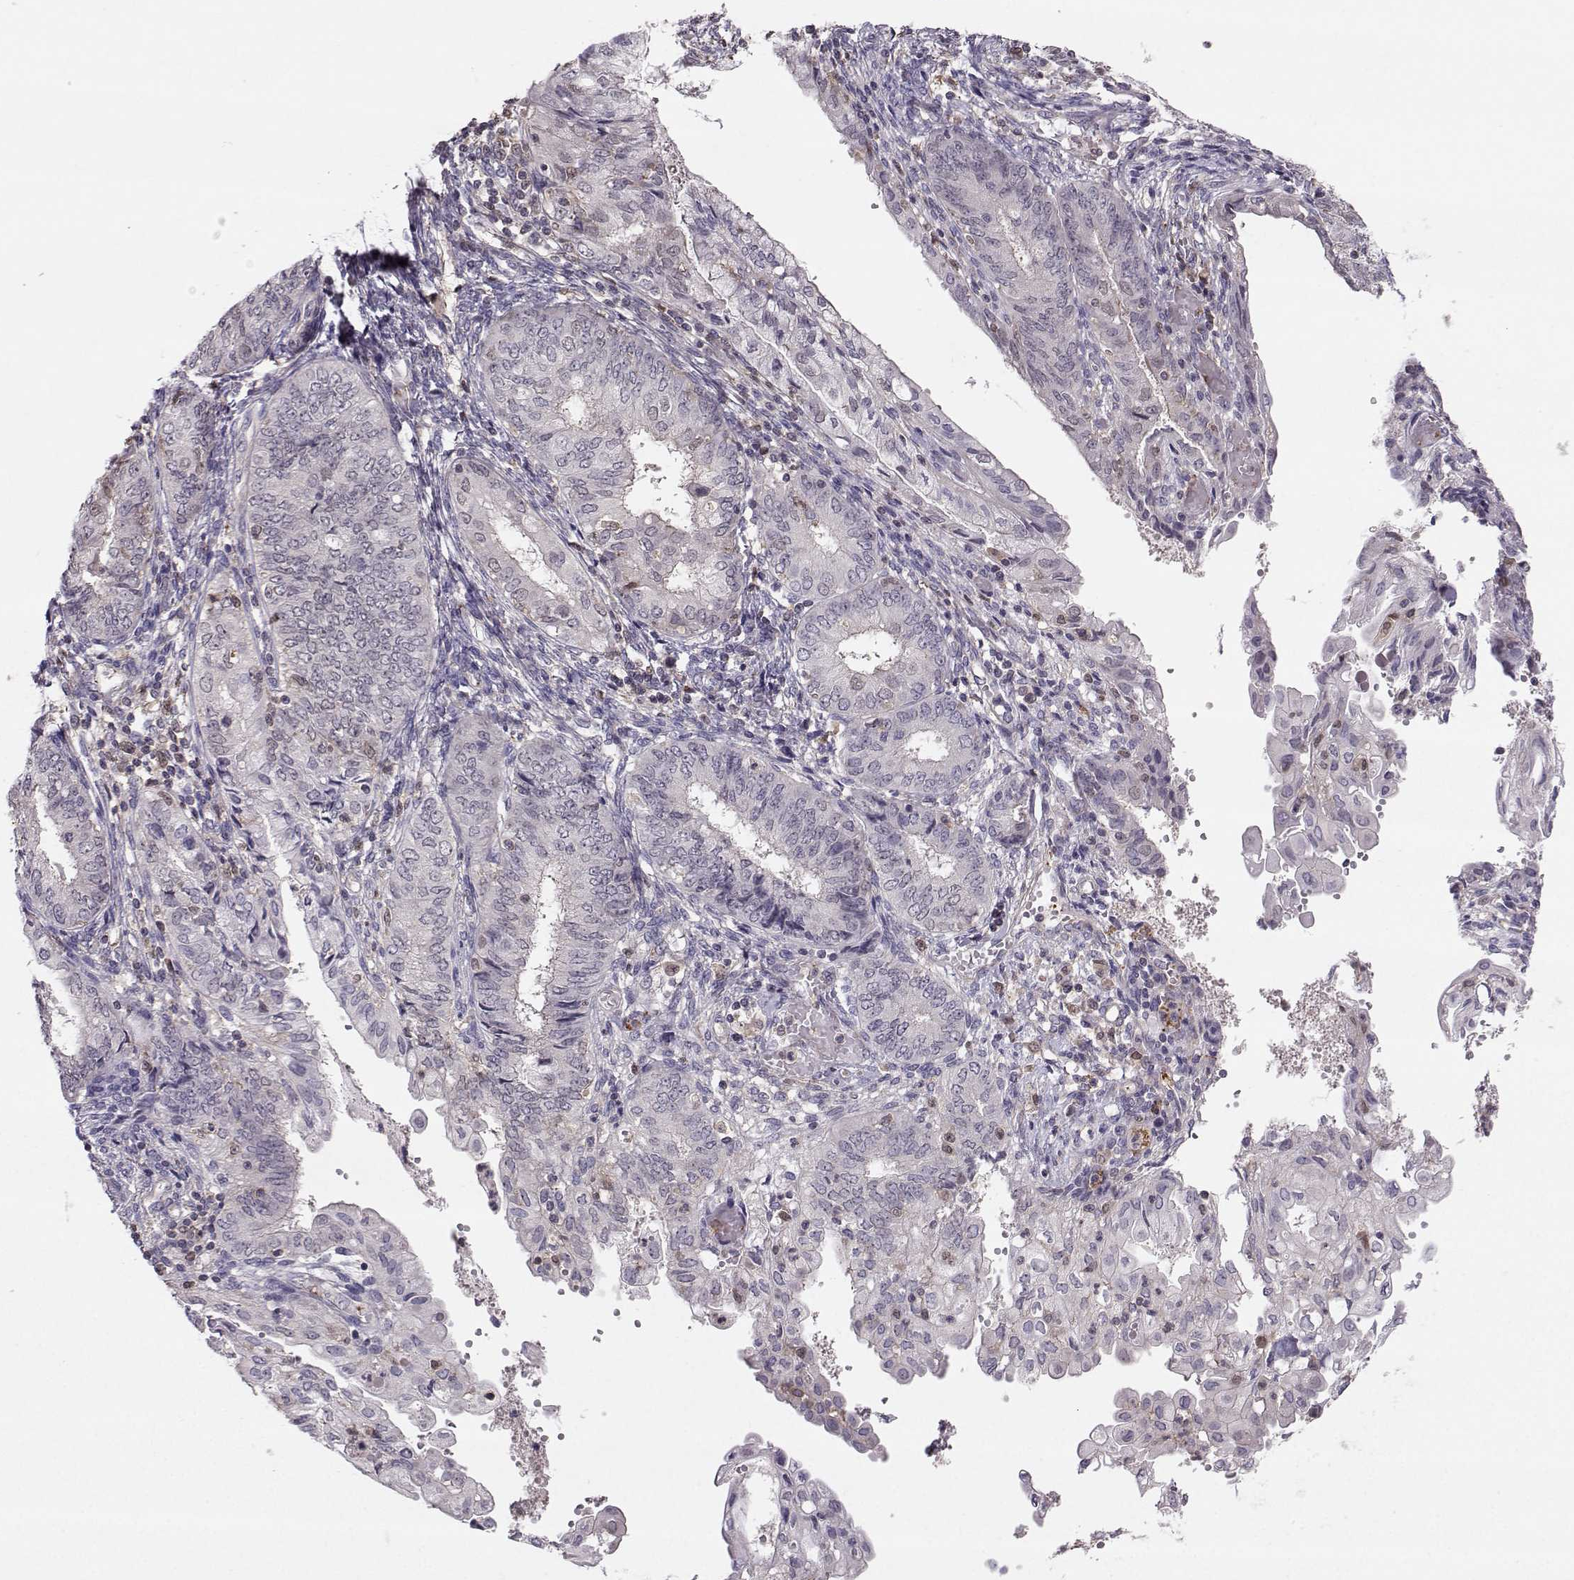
{"staining": {"intensity": "negative", "quantity": "none", "location": "none"}, "tissue": "endometrial cancer", "cell_type": "Tumor cells", "image_type": "cancer", "snomed": [{"axis": "morphology", "description": "Adenocarcinoma, NOS"}, {"axis": "topography", "description": "Endometrium"}], "caption": "This is a photomicrograph of immunohistochemistry staining of adenocarcinoma (endometrial), which shows no expression in tumor cells.", "gene": "ASB16", "patient": {"sex": "female", "age": 68}}